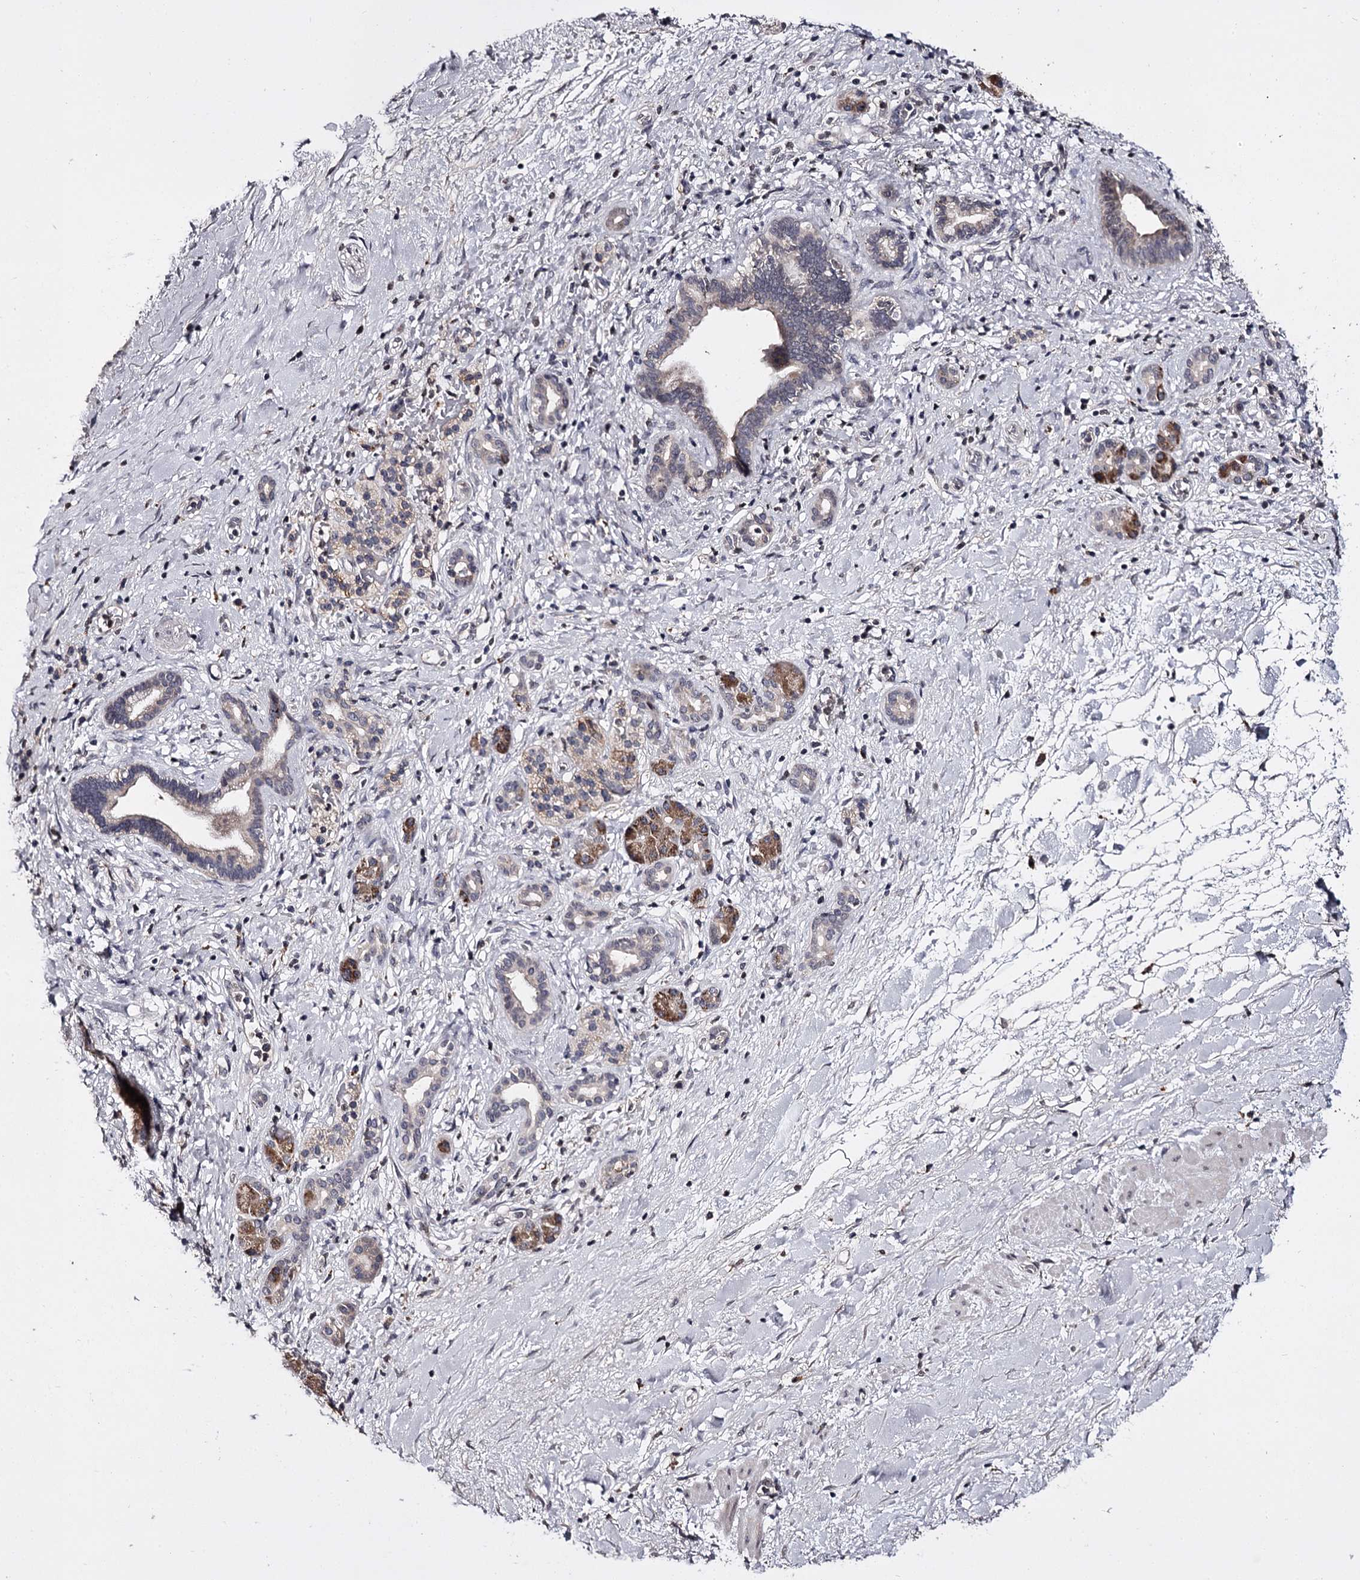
{"staining": {"intensity": "negative", "quantity": "none", "location": "none"}, "tissue": "pancreatic cancer", "cell_type": "Tumor cells", "image_type": "cancer", "snomed": [{"axis": "morphology", "description": "Normal tissue, NOS"}, {"axis": "morphology", "description": "Adenocarcinoma, NOS"}, {"axis": "topography", "description": "Pancreas"}, {"axis": "topography", "description": "Peripheral nerve tissue"}], "caption": "This micrograph is of pancreatic cancer (adenocarcinoma) stained with IHC to label a protein in brown with the nuclei are counter-stained blue. There is no staining in tumor cells. (DAB immunohistochemistry visualized using brightfield microscopy, high magnification).", "gene": "SLC32A1", "patient": {"sex": "female", "age": 77}}